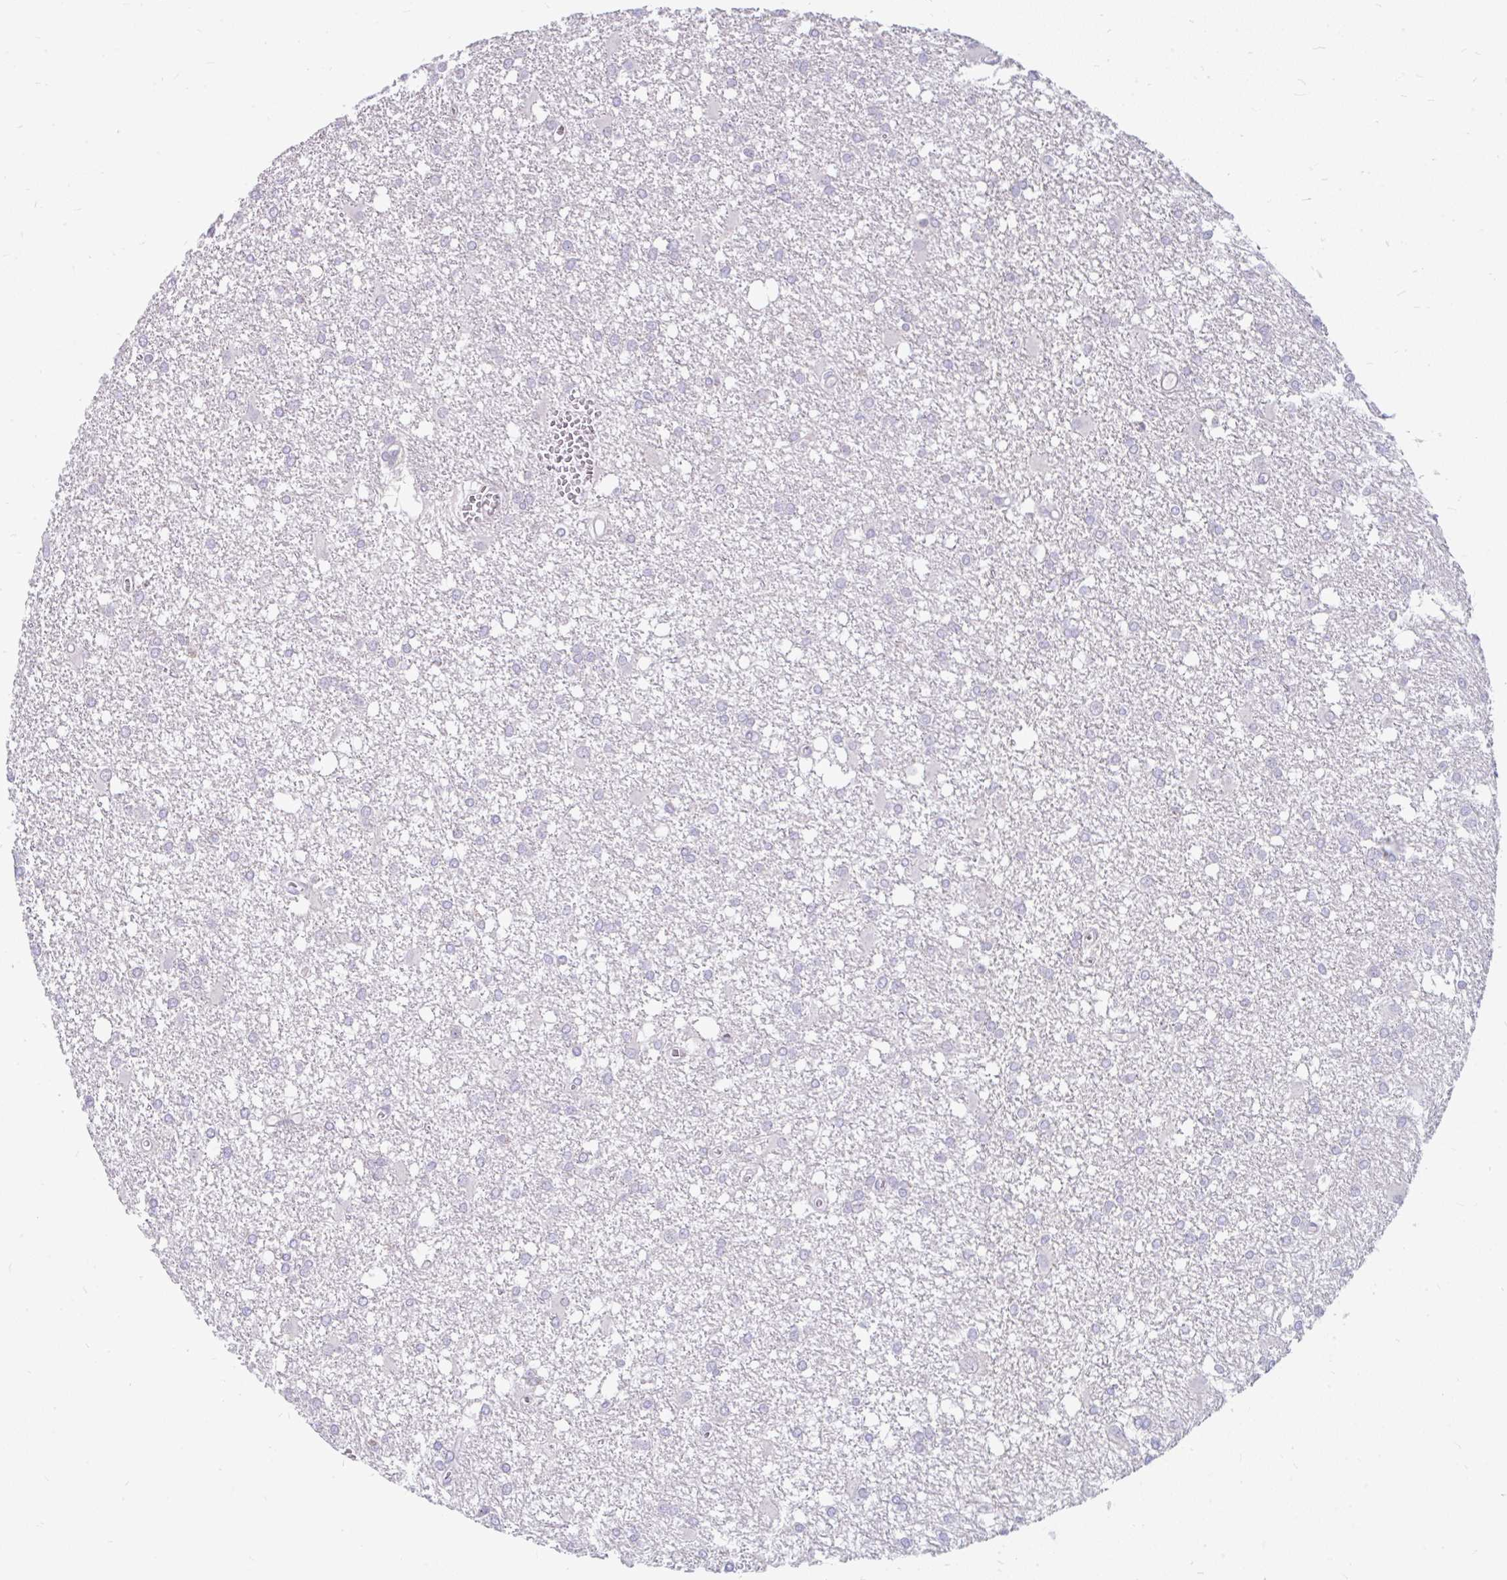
{"staining": {"intensity": "negative", "quantity": "none", "location": "none"}, "tissue": "glioma", "cell_type": "Tumor cells", "image_type": "cancer", "snomed": [{"axis": "morphology", "description": "Glioma, malignant, High grade"}, {"axis": "topography", "description": "Brain"}], "caption": "A photomicrograph of glioma stained for a protein exhibits no brown staining in tumor cells.", "gene": "INTS5", "patient": {"sex": "male", "age": 48}}